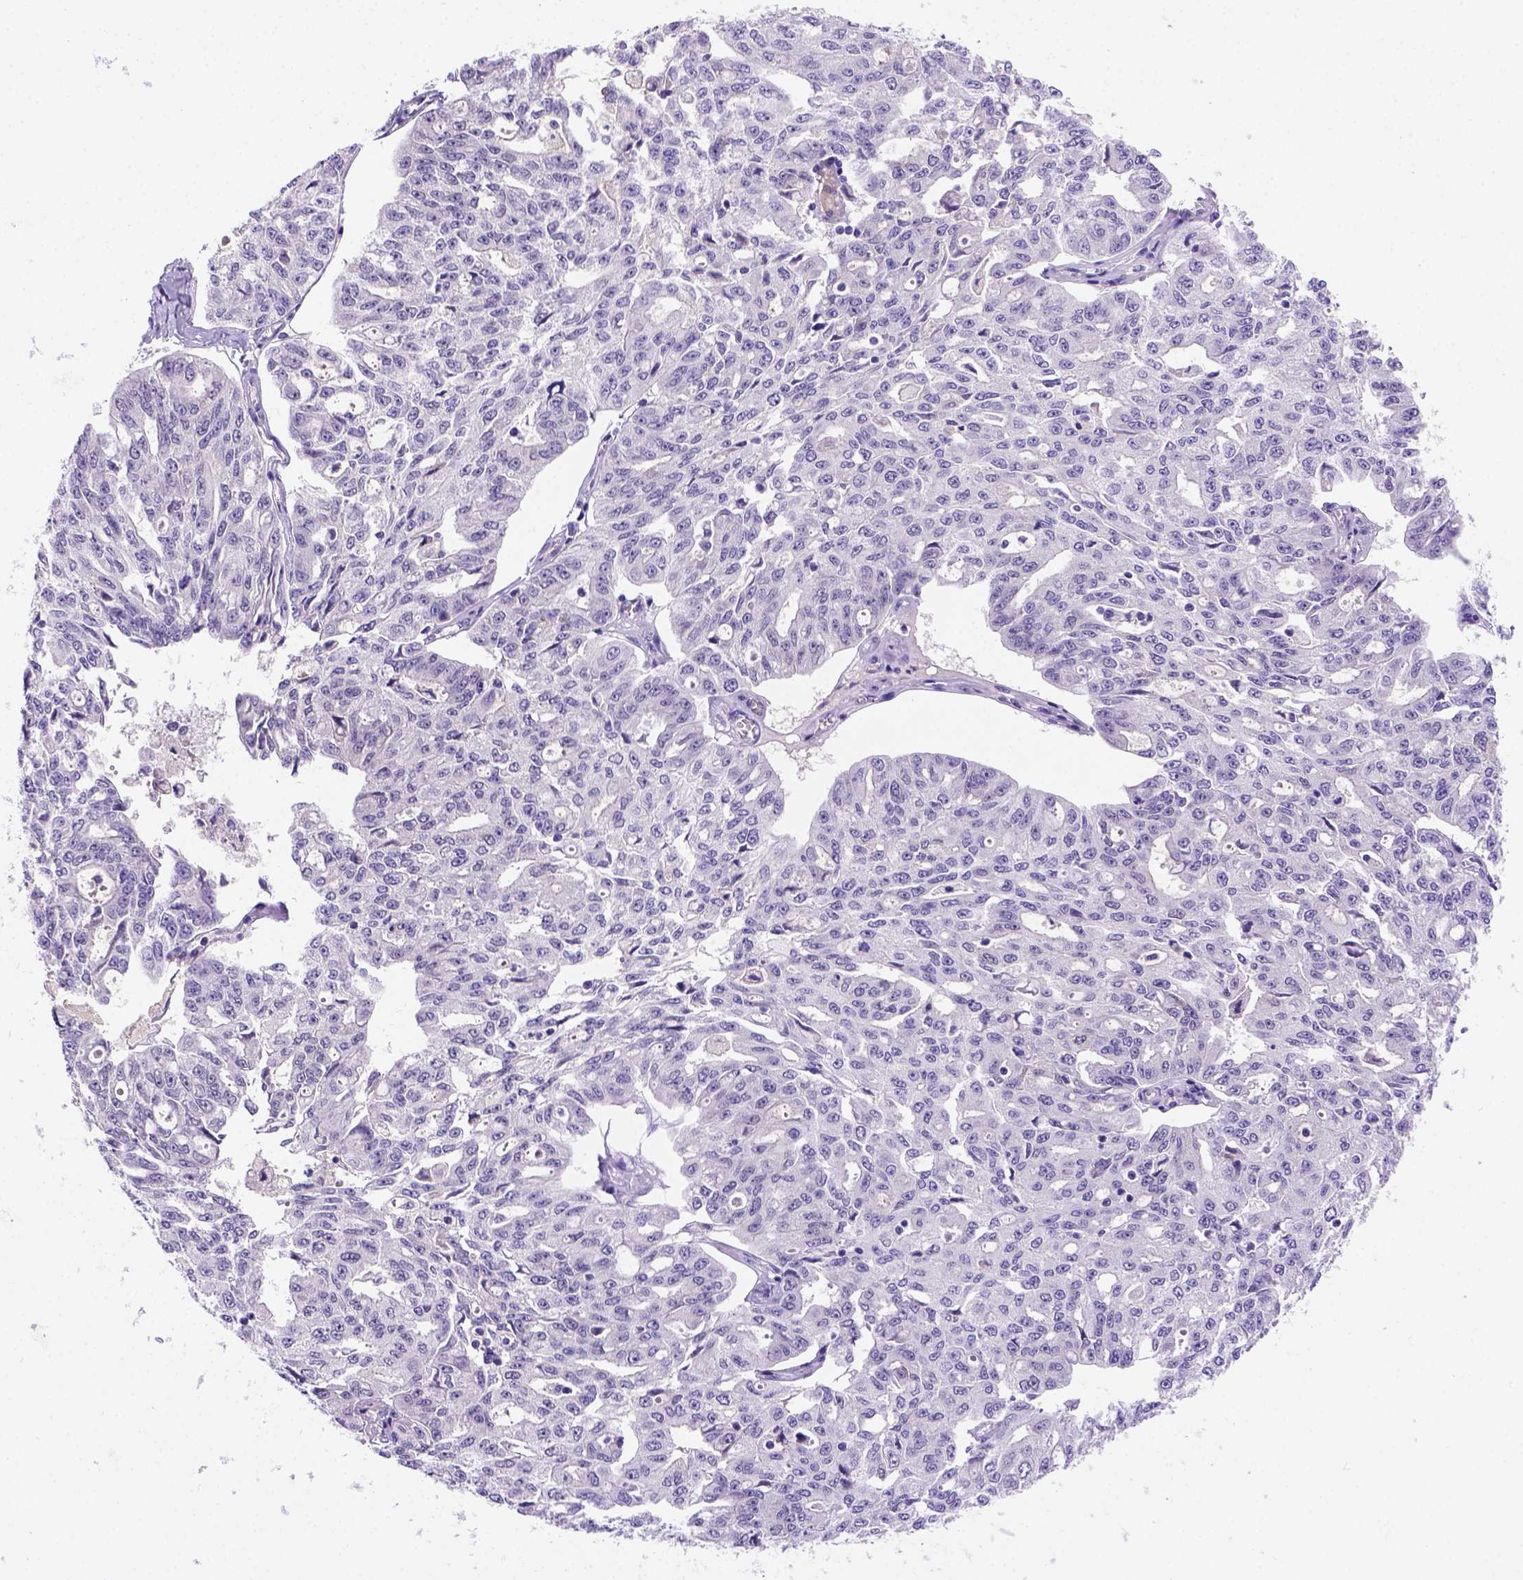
{"staining": {"intensity": "negative", "quantity": "none", "location": "none"}, "tissue": "ovarian cancer", "cell_type": "Tumor cells", "image_type": "cancer", "snomed": [{"axis": "morphology", "description": "Carcinoma, endometroid"}, {"axis": "topography", "description": "Ovary"}], "caption": "Ovarian cancer (endometroid carcinoma) was stained to show a protein in brown. There is no significant staining in tumor cells.", "gene": "FAM81B", "patient": {"sex": "female", "age": 65}}